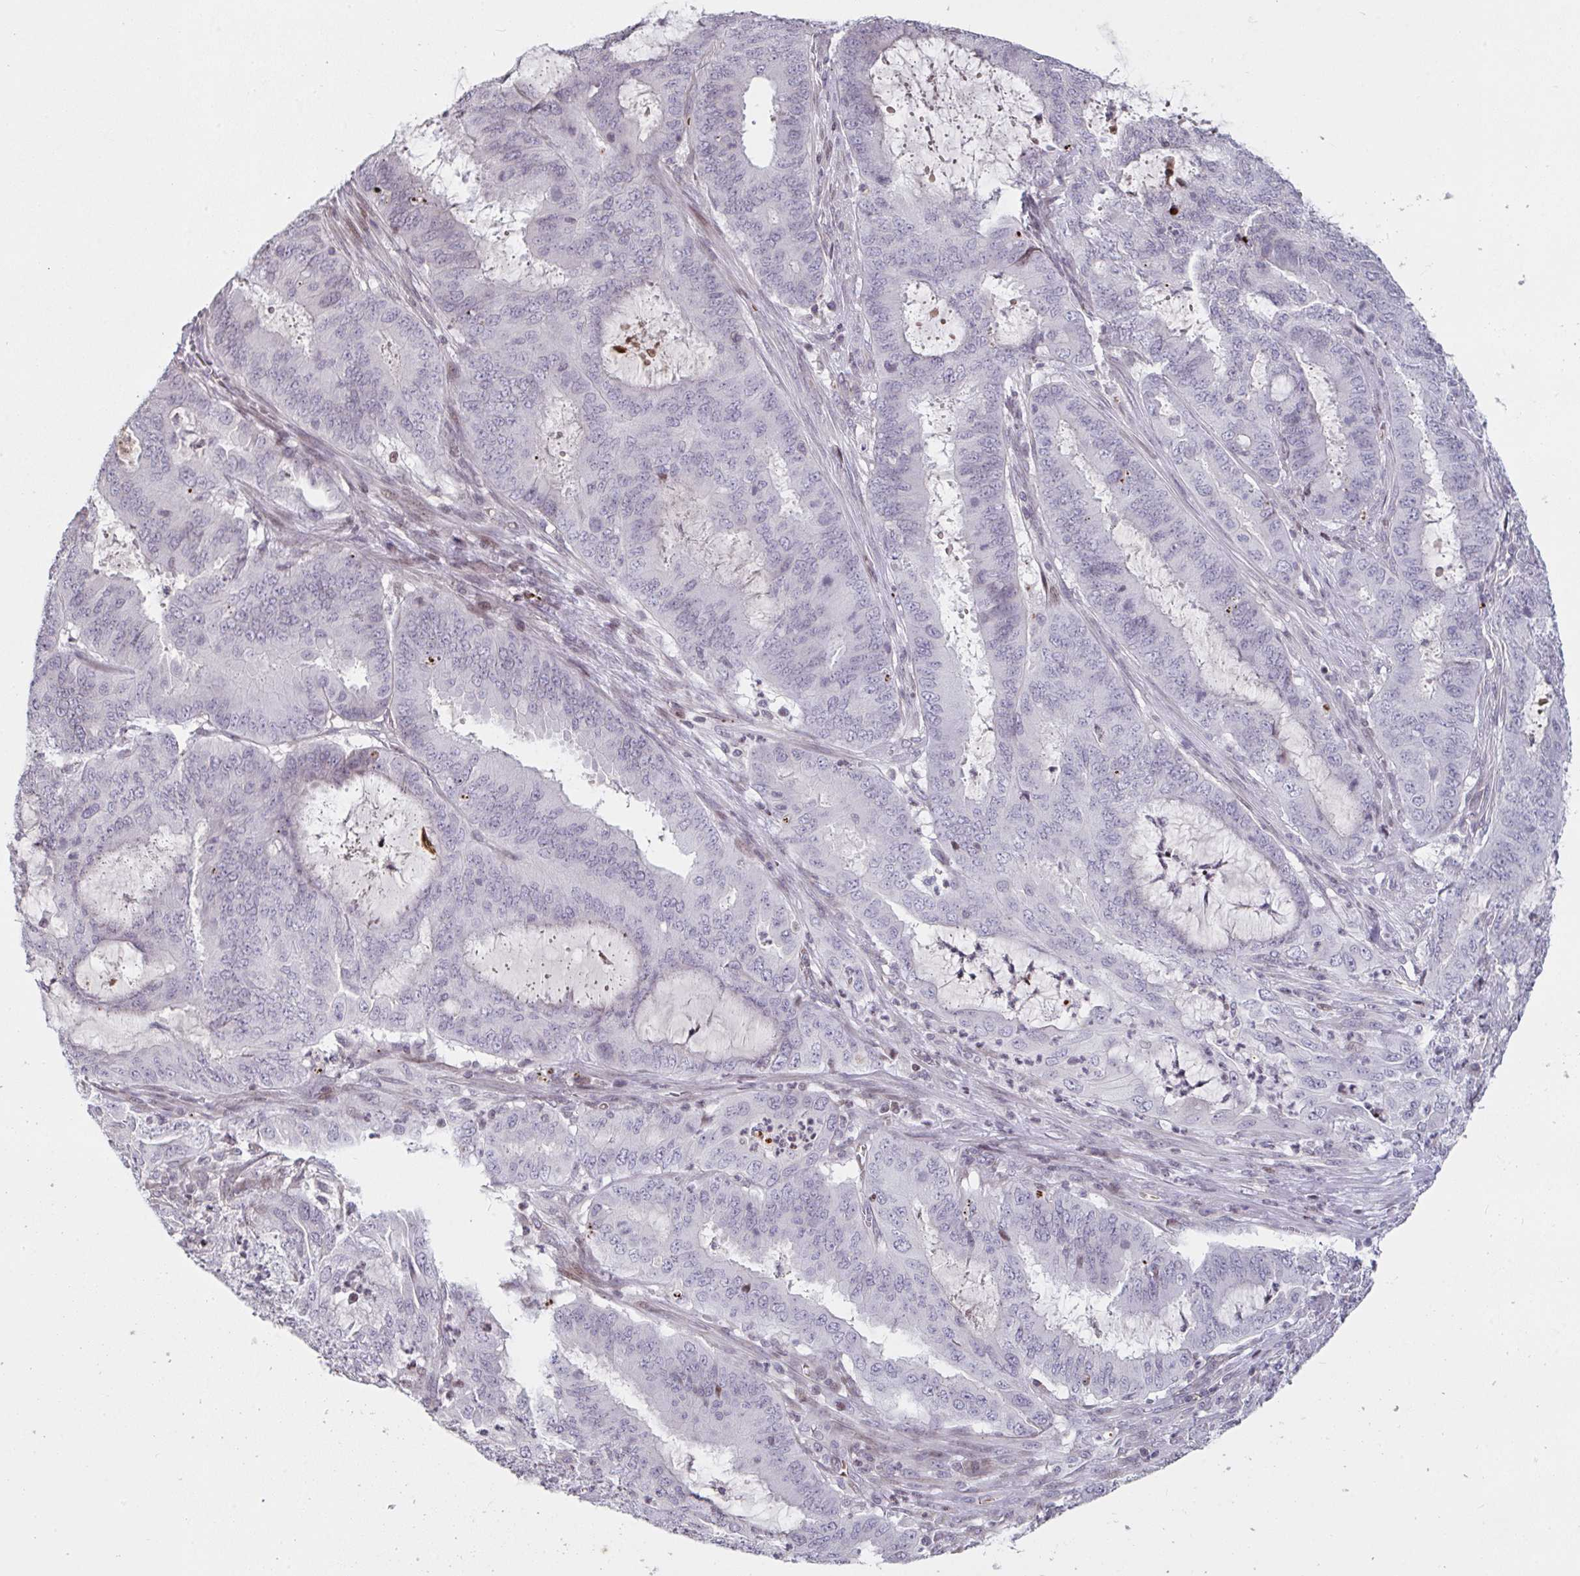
{"staining": {"intensity": "negative", "quantity": "none", "location": "none"}, "tissue": "endometrial cancer", "cell_type": "Tumor cells", "image_type": "cancer", "snomed": [{"axis": "morphology", "description": "Adenocarcinoma, NOS"}, {"axis": "topography", "description": "Endometrium"}], "caption": "There is no significant staining in tumor cells of endometrial adenocarcinoma.", "gene": "PCDHB8", "patient": {"sex": "female", "age": 51}}